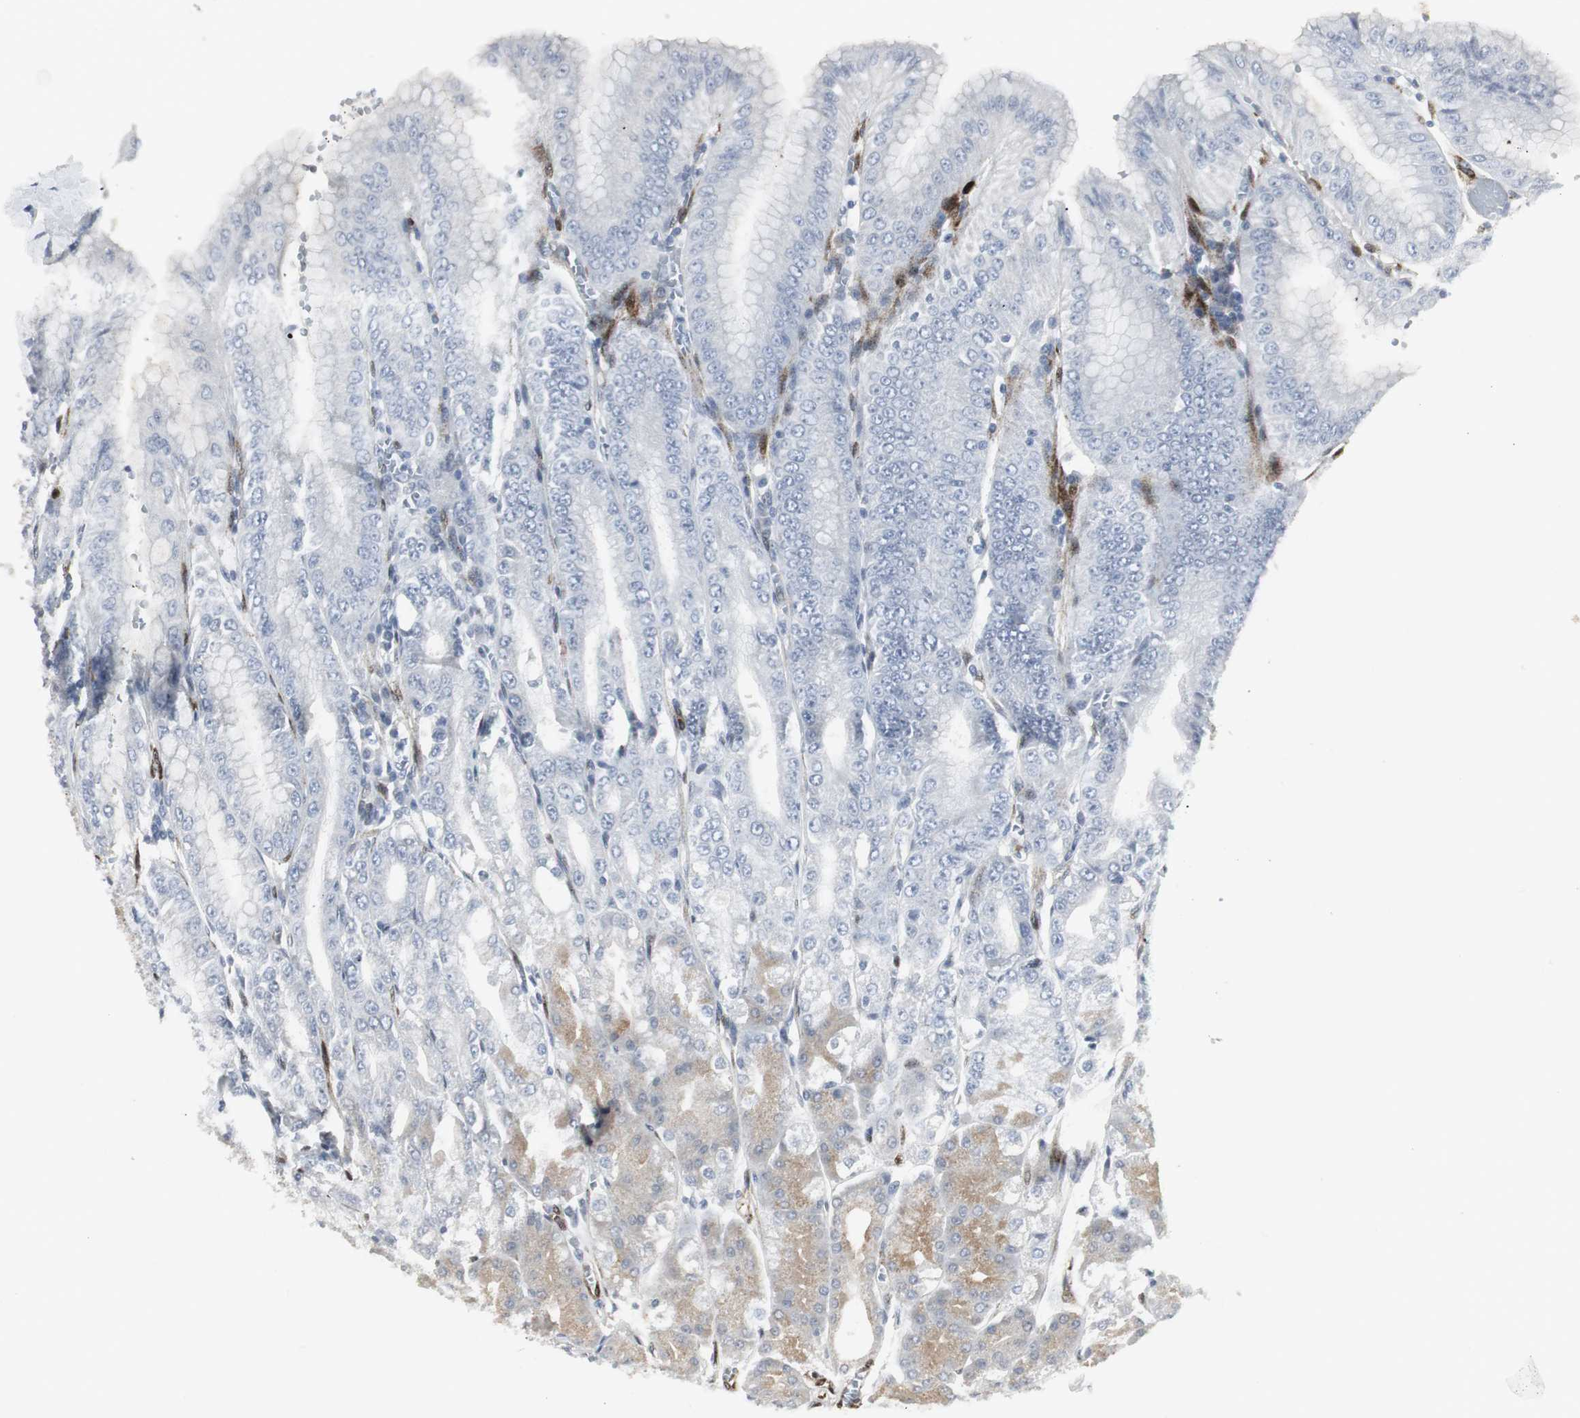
{"staining": {"intensity": "moderate", "quantity": "25%-75%", "location": "cytoplasmic/membranous"}, "tissue": "stomach", "cell_type": "Glandular cells", "image_type": "normal", "snomed": [{"axis": "morphology", "description": "Normal tissue, NOS"}, {"axis": "topography", "description": "Stomach, lower"}], "caption": "A high-resolution histopathology image shows immunohistochemistry (IHC) staining of benign stomach, which exhibits moderate cytoplasmic/membranous positivity in about 25%-75% of glandular cells.", "gene": "PPP1R14A", "patient": {"sex": "male", "age": 71}}